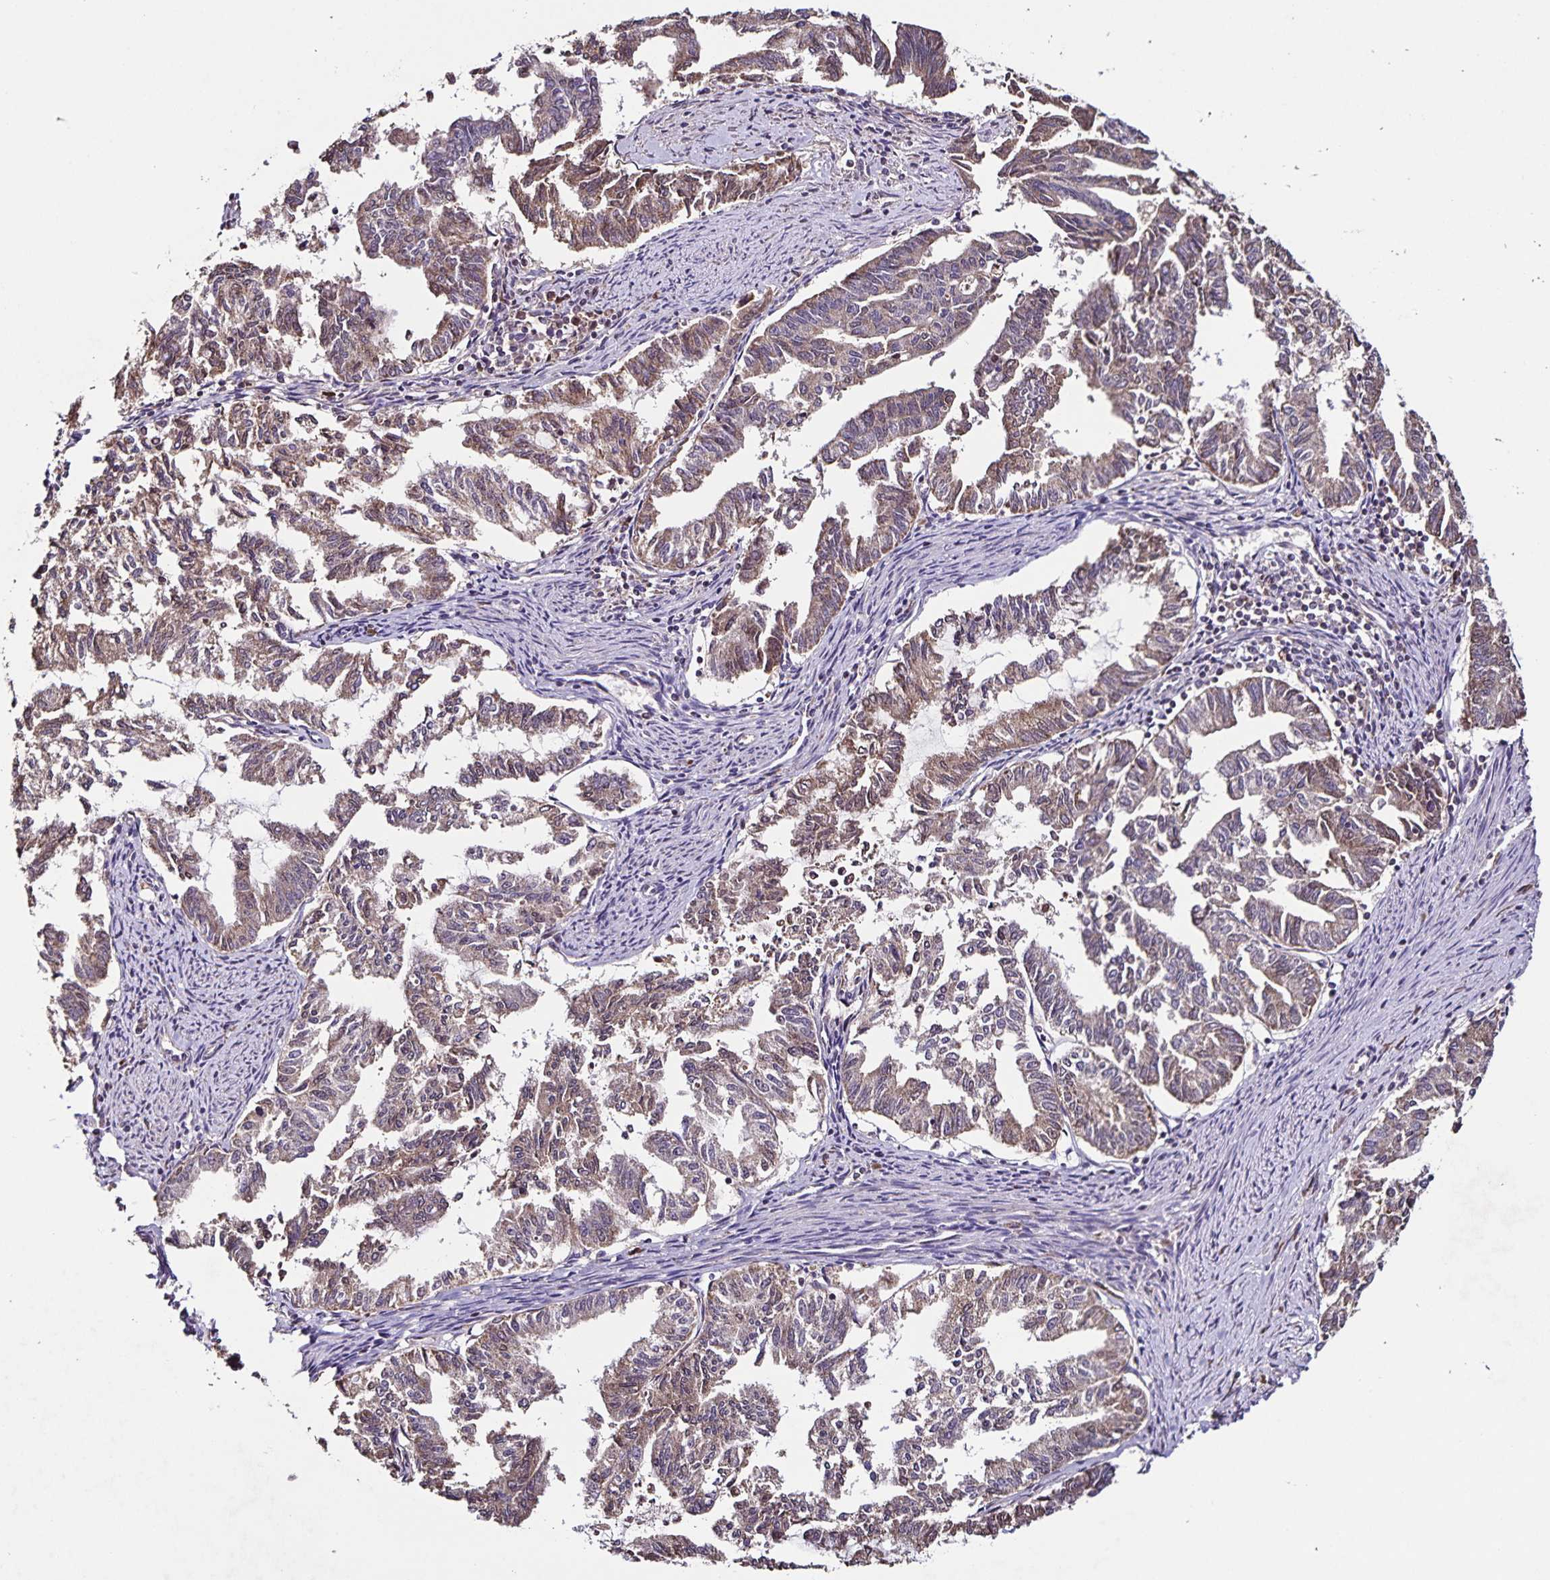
{"staining": {"intensity": "weak", "quantity": ">75%", "location": "cytoplasmic/membranous"}, "tissue": "endometrial cancer", "cell_type": "Tumor cells", "image_type": "cancer", "snomed": [{"axis": "morphology", "description": "Adenocarcinoma, NOS"}, {"axis": "topography", "description": "Endometrium"}], "caption": "High-power microscopy captured an immunohistochemistry (IHC) image of endometrial cancer (adenocarcinoma), revealing weak cytoplasmic/membranous staining in about >75% of tumor cells. Nuclei are stained in blue.", "gene": "MAN1A1", "patient": {"sex": "female", "age": 79}}